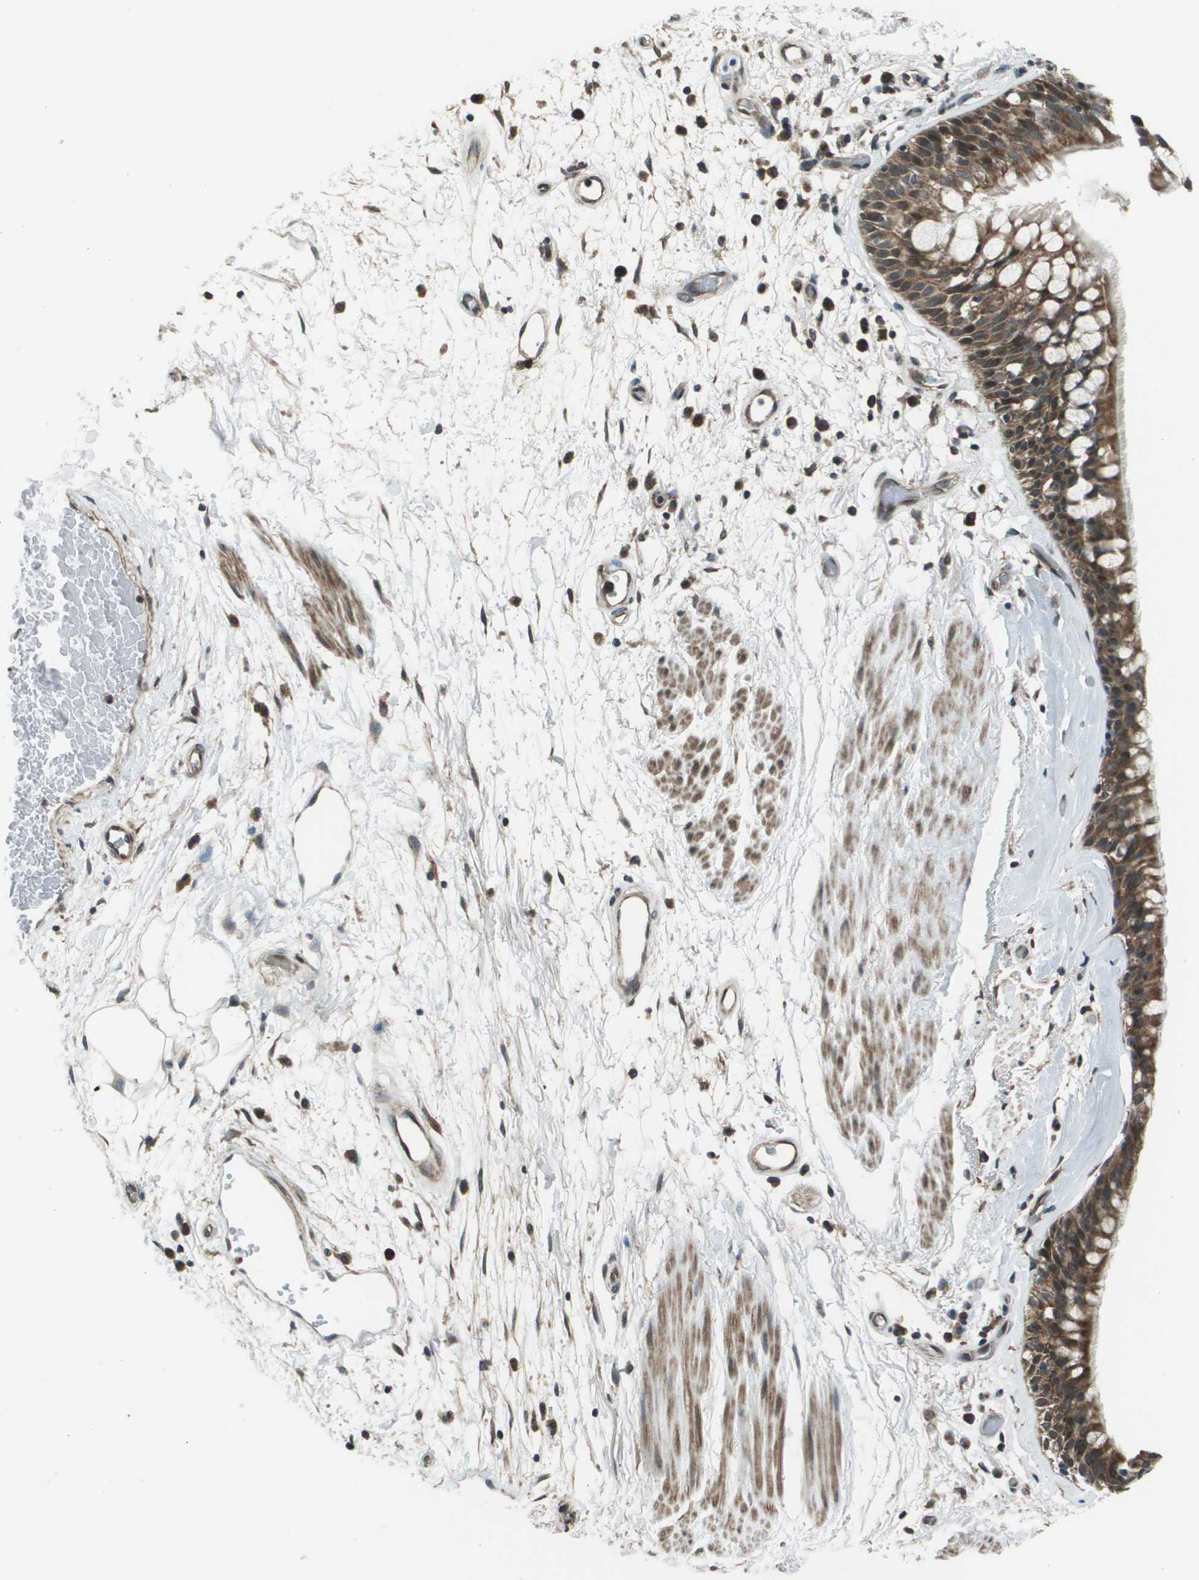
{"staining": {"intensity": "moderate", "quantity": ">75%", "location": "cytoplasmic/membranous"}, "tissue": "bronchus", "cell_type": "Respiratory epithelial cells", "image_type": "normal", "snomed": [{"axis": "morphology", "description": "Normal tissue, NOS"}, {"axis": "morphology", "description": "Adenocarcinoma, NOS"}, {"axis": "topography", "description": "Bronchus"}, {"axis": "topography", "description": "Lung"}], "caption": "Human bronchus stained for a protein (brown) demonstrates moderate cytoplasmic/membranous positive staining in about >75% of respiratory epithelial cells.", "gene": "PPFIA1", "patient": {"sex": "female", "age": 54}}